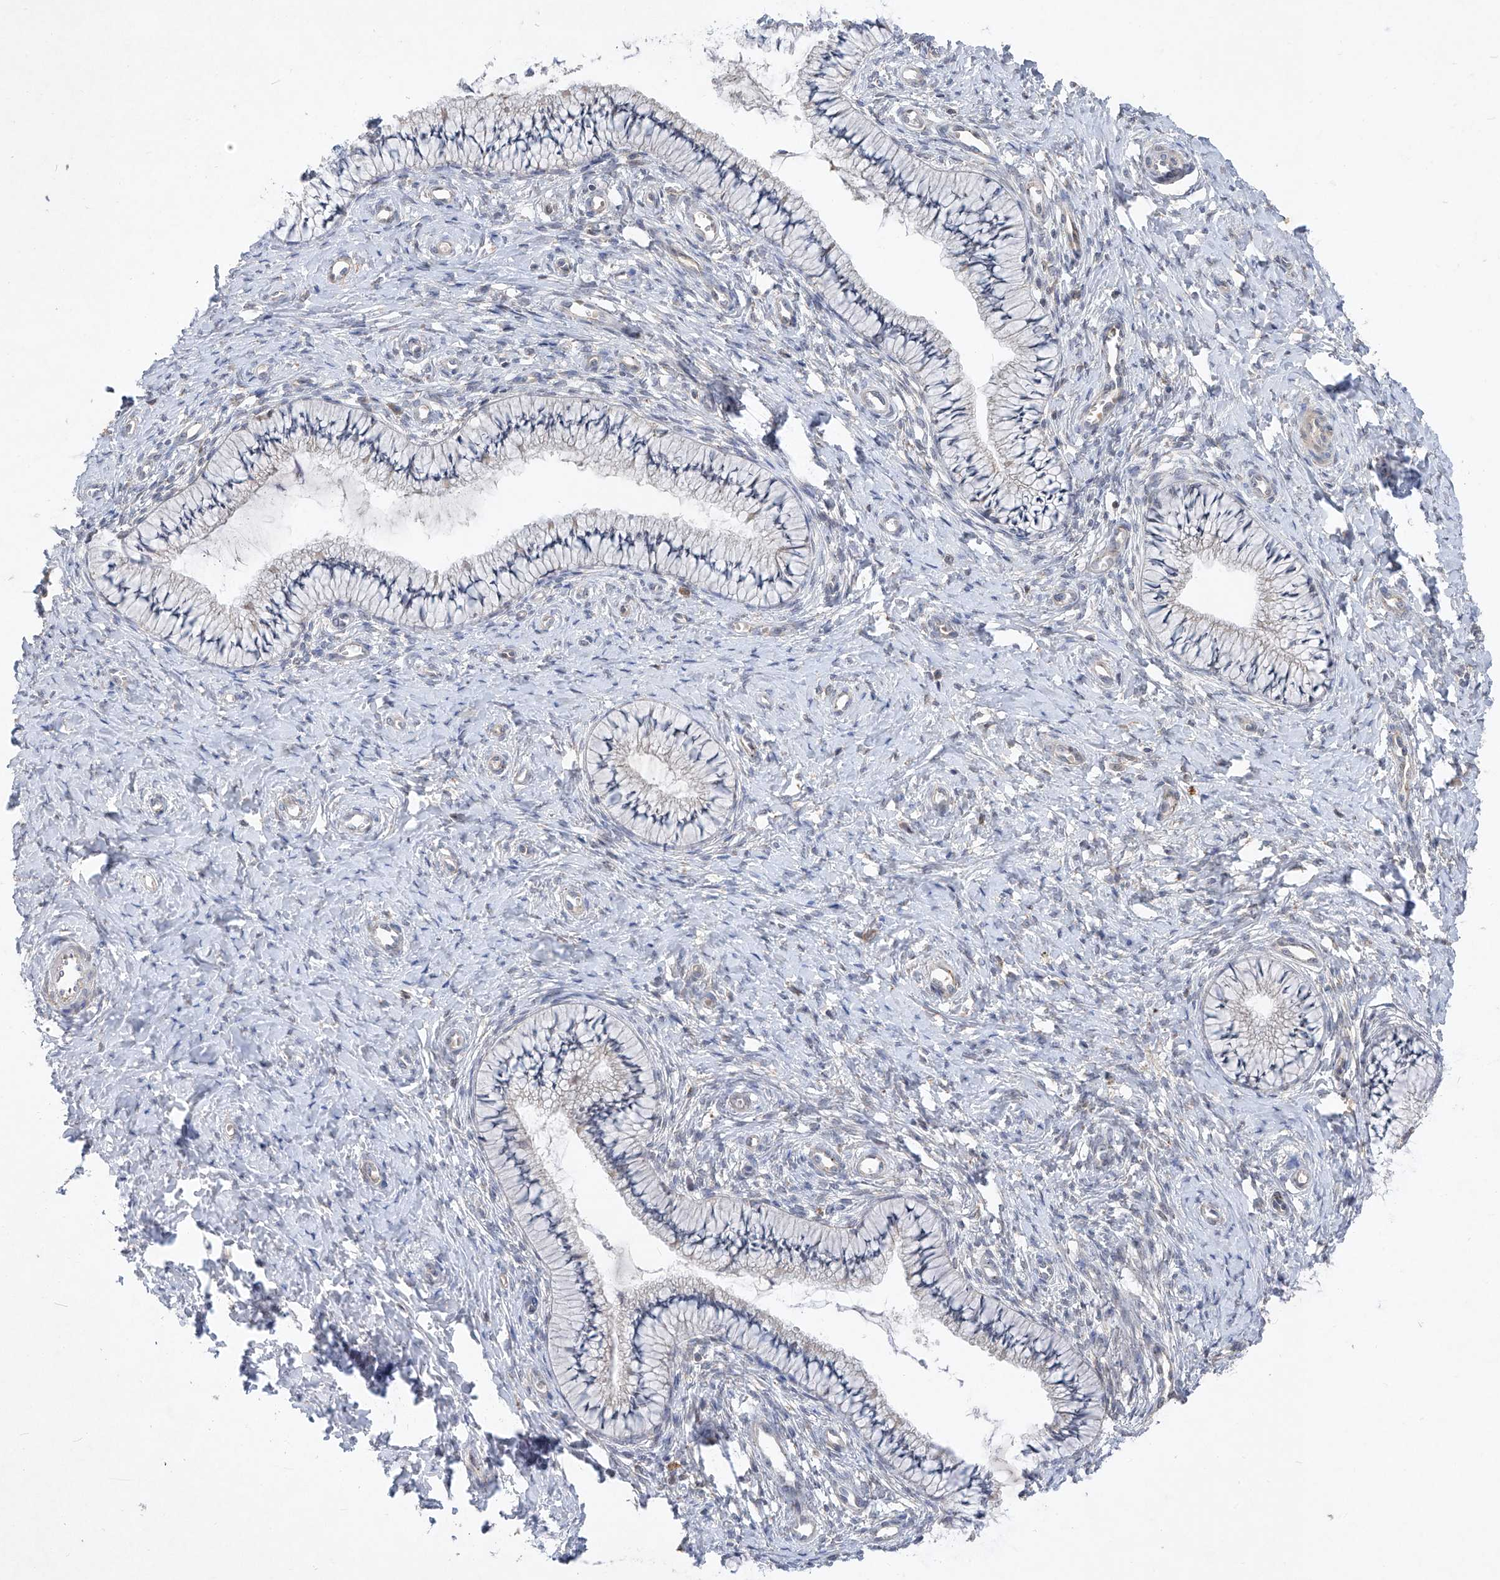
{"staining": {"intensity": "weak", "quantity": "<25%", "location": "cytoplasmic/membranous"}, "tissue": "cervix", "cell_type": "Glandular cells", "image_type": "normal", "snomed": [{"axis": "morphology", "description": "Normal tissue, NOS"}, {"axis": "topography", "description": "Cervix"}], "caption": "Glandular cells show no significant staining in unremarkable cervix. (DAB (3,3'-diaminobenzidine) immunohistochemistry, high magnification).", "gene": "FAM135A", "patient": {"sex": "female", "age": 36}}